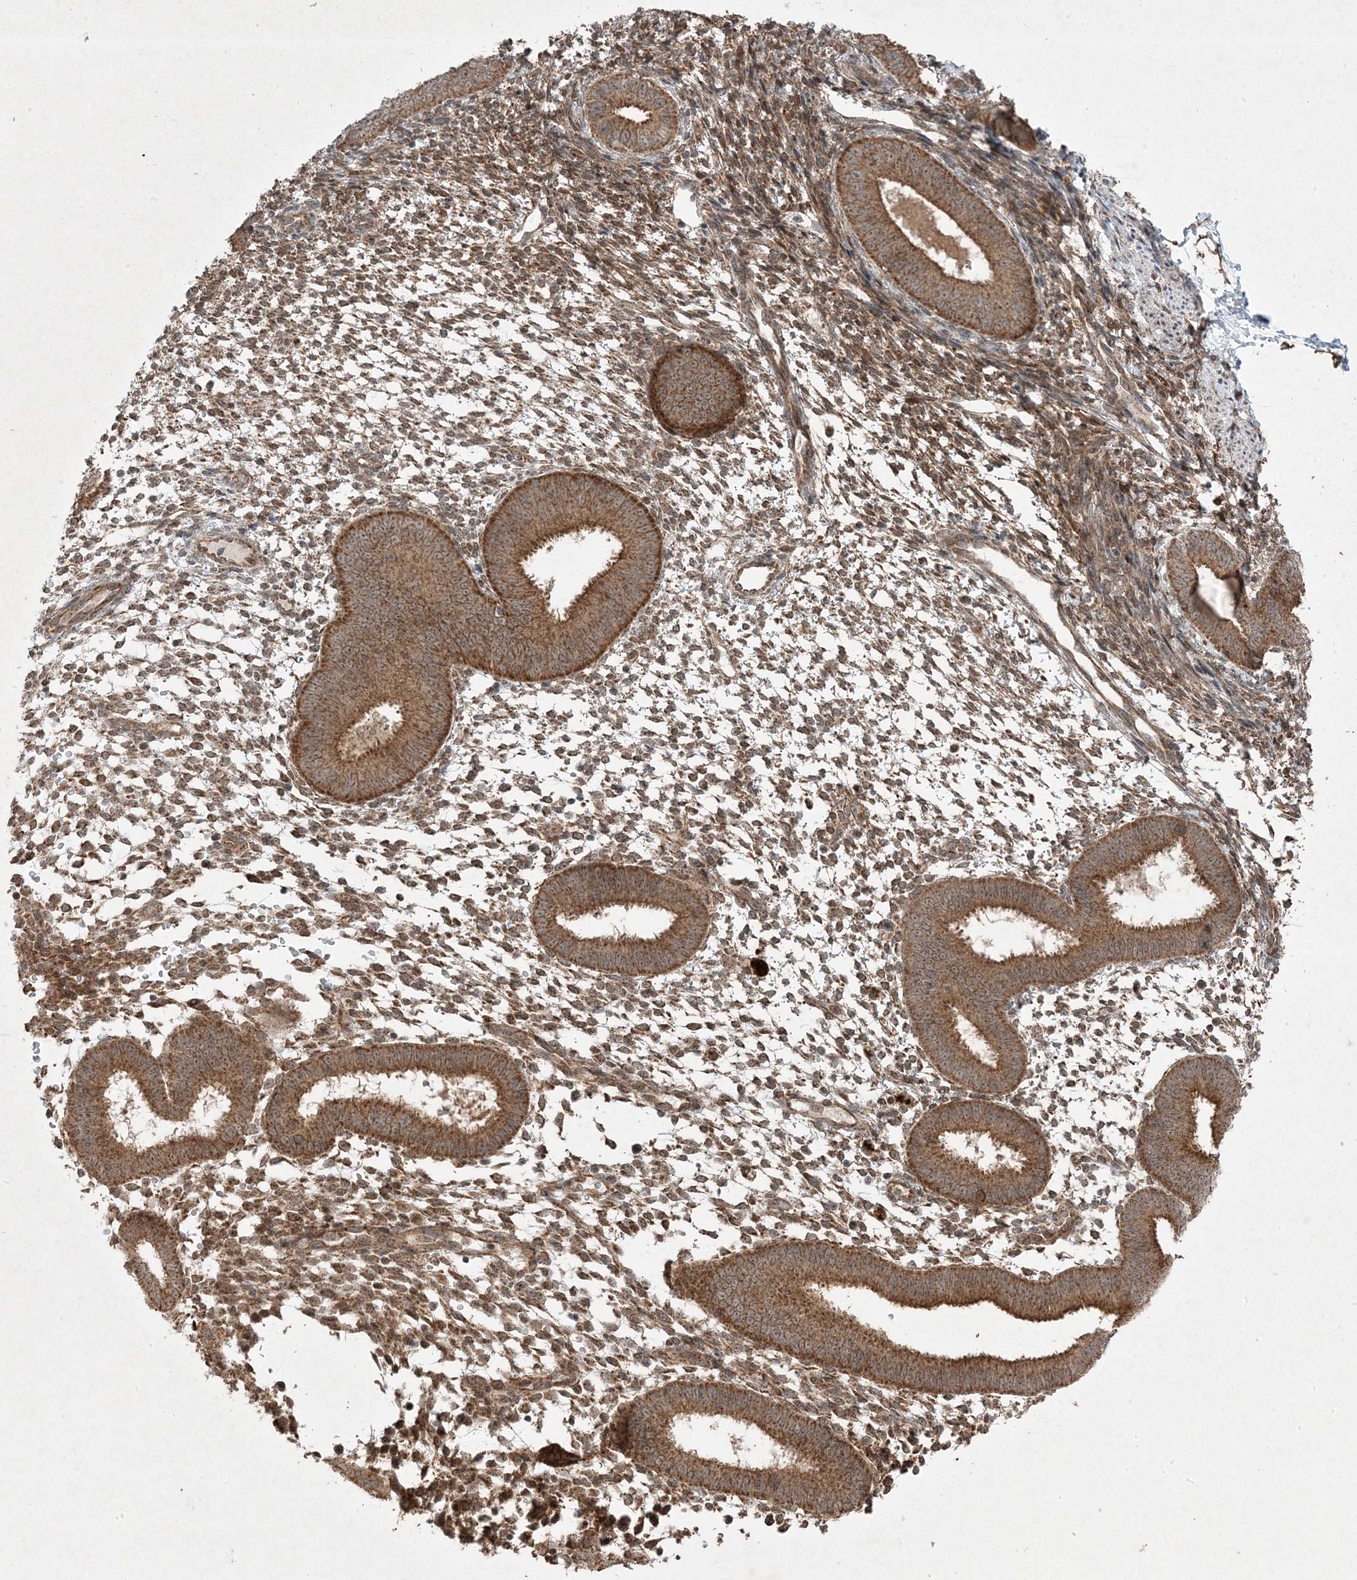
{"staining": {"intensity": "moderate", "quantity": ">75%", "location": "cytoplasmic/membranous"}, "tissue": "endometrium", "cell_type": "Cells in endometrial stroma", "image_type": "normal", "snomed": [{"axis": "morphology", "description": "Normal tissue, NOS"}, {"axis": "topography", "description": "Uterus"}, {"axis": "topography", "description": "Endometrium"}], "caption": "Immunohistochemical staining of unremarkable human endometrium reveals medium levels of moderate cytoplasmic/membranous expression in approximately >75% of cells in endometrial stroma.", "gene": "PLEKHM2", "patient": {"sex": "female", "age": 48}}